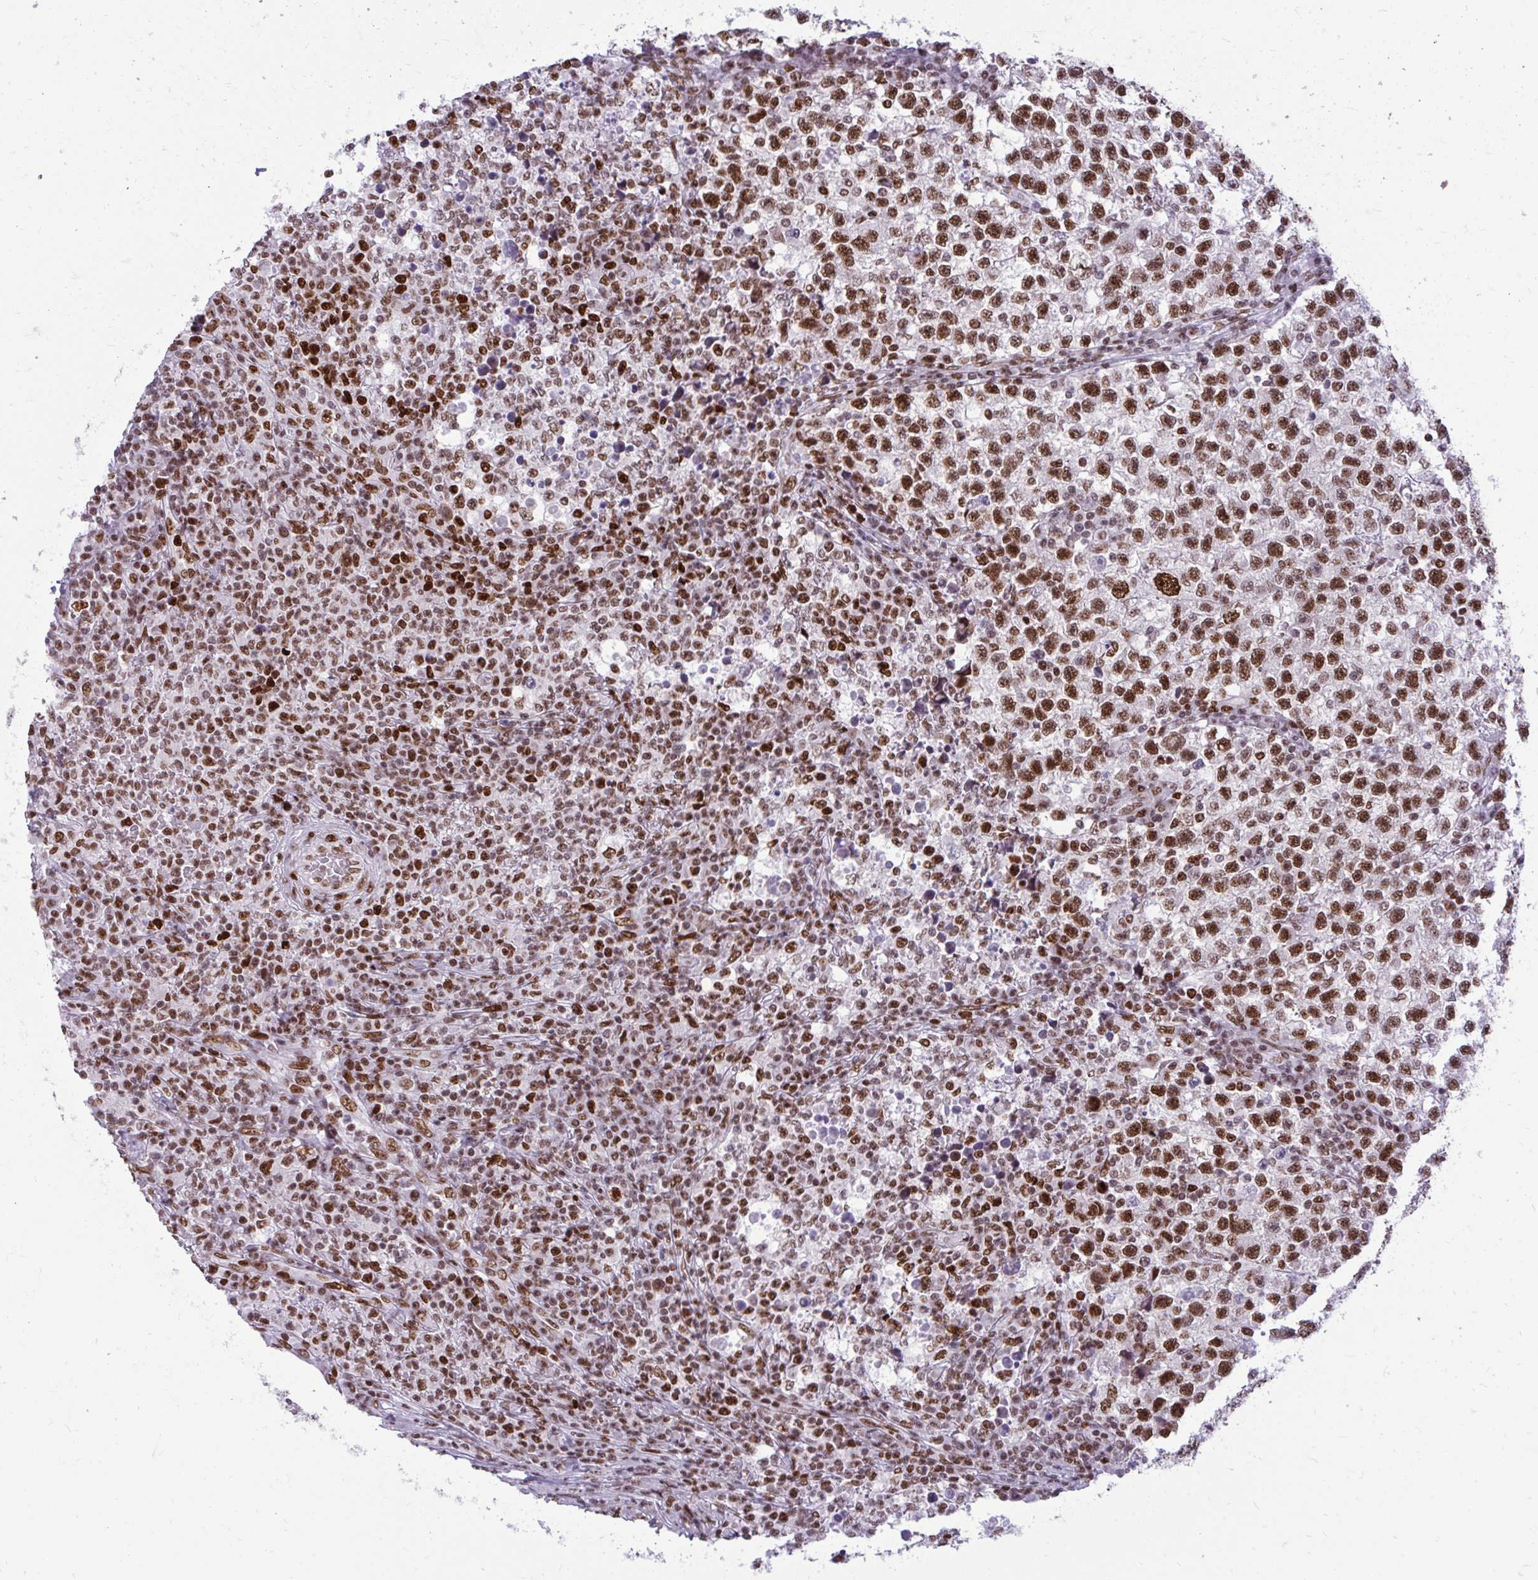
{"staining": {"intensity": "strong", "quantity": ">75%", "location": "nuclear"}, "tissue": "testis cancer", "cell_type": "Tumor cells", "image_type": "cancer", "snomed": [{"axis": "morphology", "description": "Seminoma, NOS"}, {"axis": "topography", "description": "Testis"}], "caption": "IHC of human testis seminoma reveals high levels of strong nuclear positivity in about >75% of tumor cells.", "gene": "CDYL", "patient": {"sex": "male", "age": 22}}